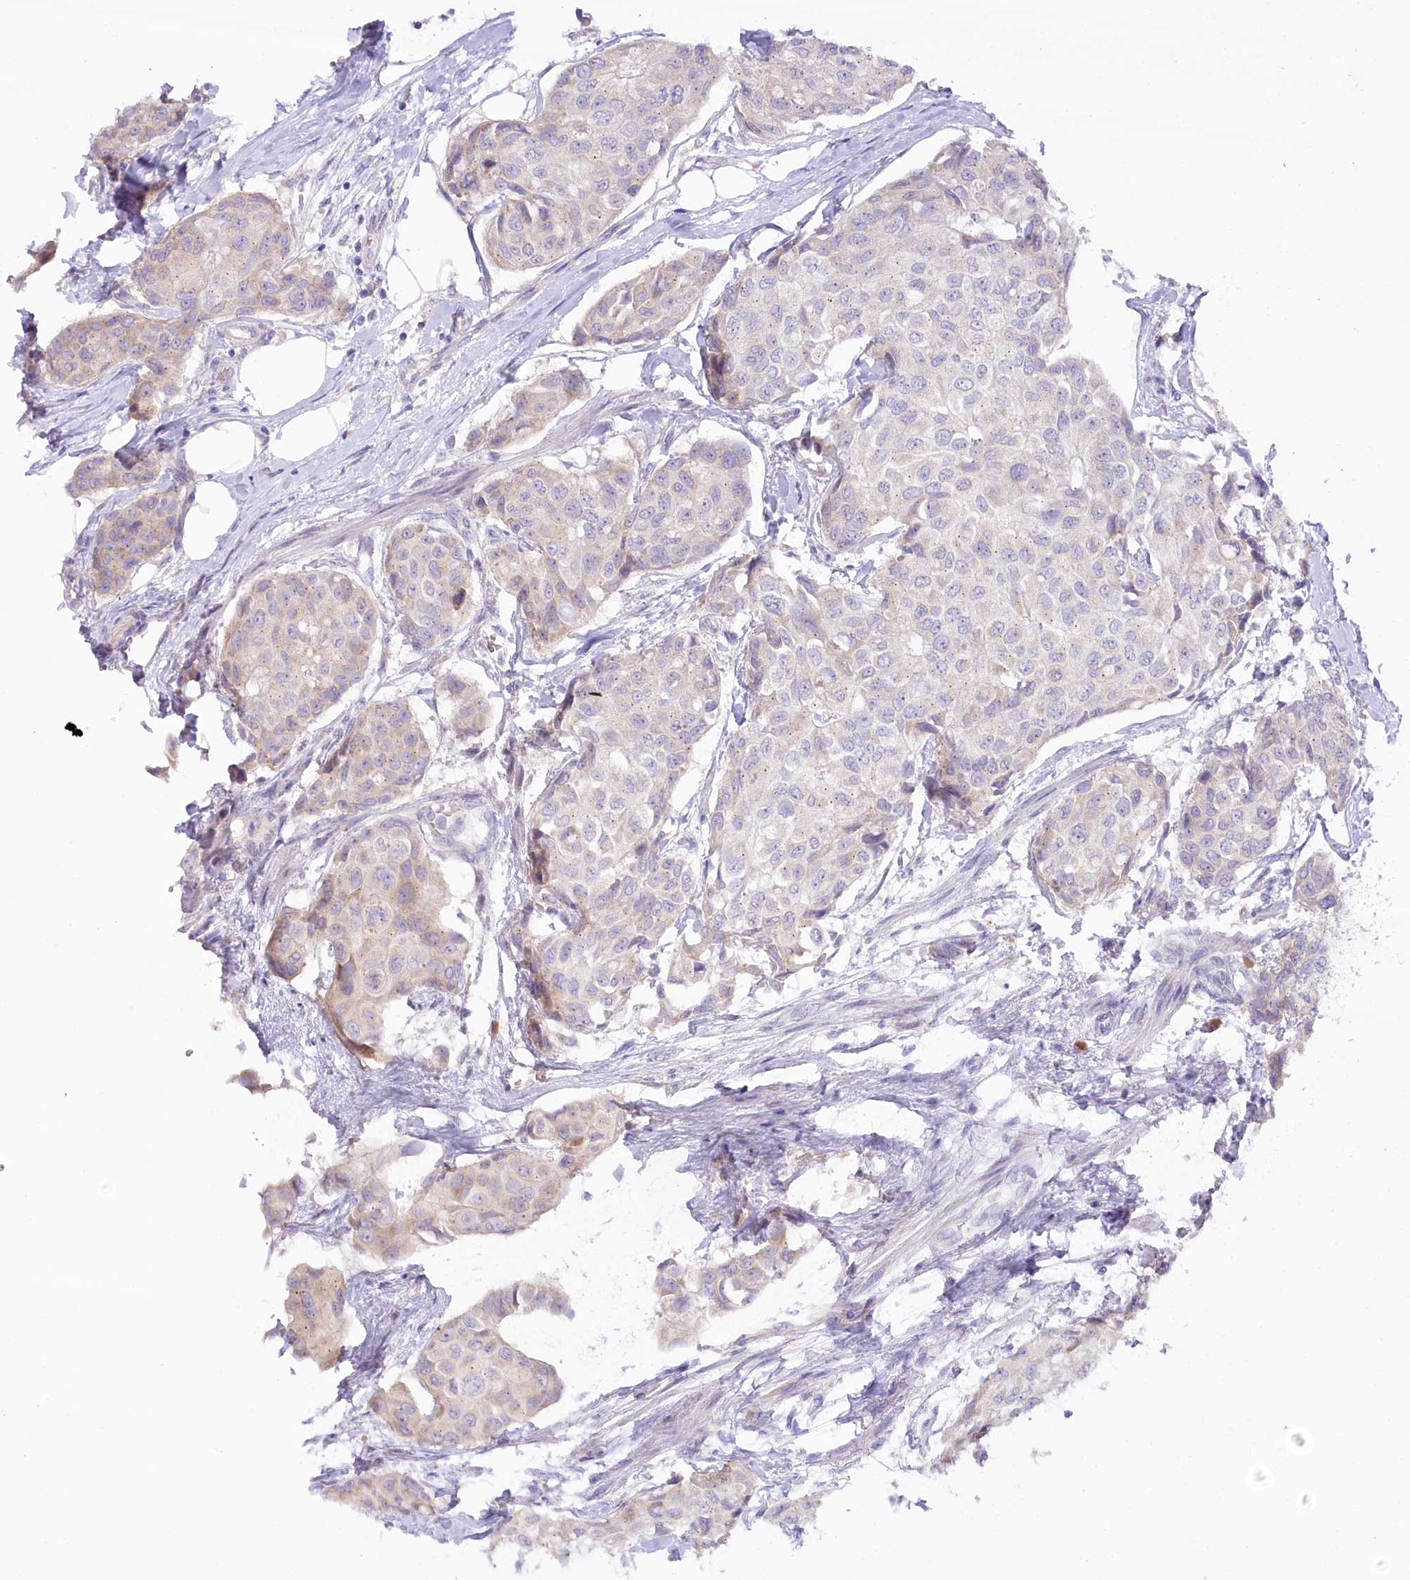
{"staining": {"intensity": "weak", "quantity": "25%-75%", "location": "cytoplasmic/membranous"}, "tissue": "breast cancer", "cell_type": "Tumor cells", "image_type": "cancer", "snomed": [{"axis": "morphology", "description": "Duct carcinoma"}, {"axis": "topography", "description": "Breast"}], "caption": "Breast intraductal carcinoma tissue reveals weak cytoplasmic/membranous positivity in about 25%-75% of tumor cells, visualized by immunohistochemistry.", "gene": "MYOZ1", "patient": {"sex": "female", "age": 80}}